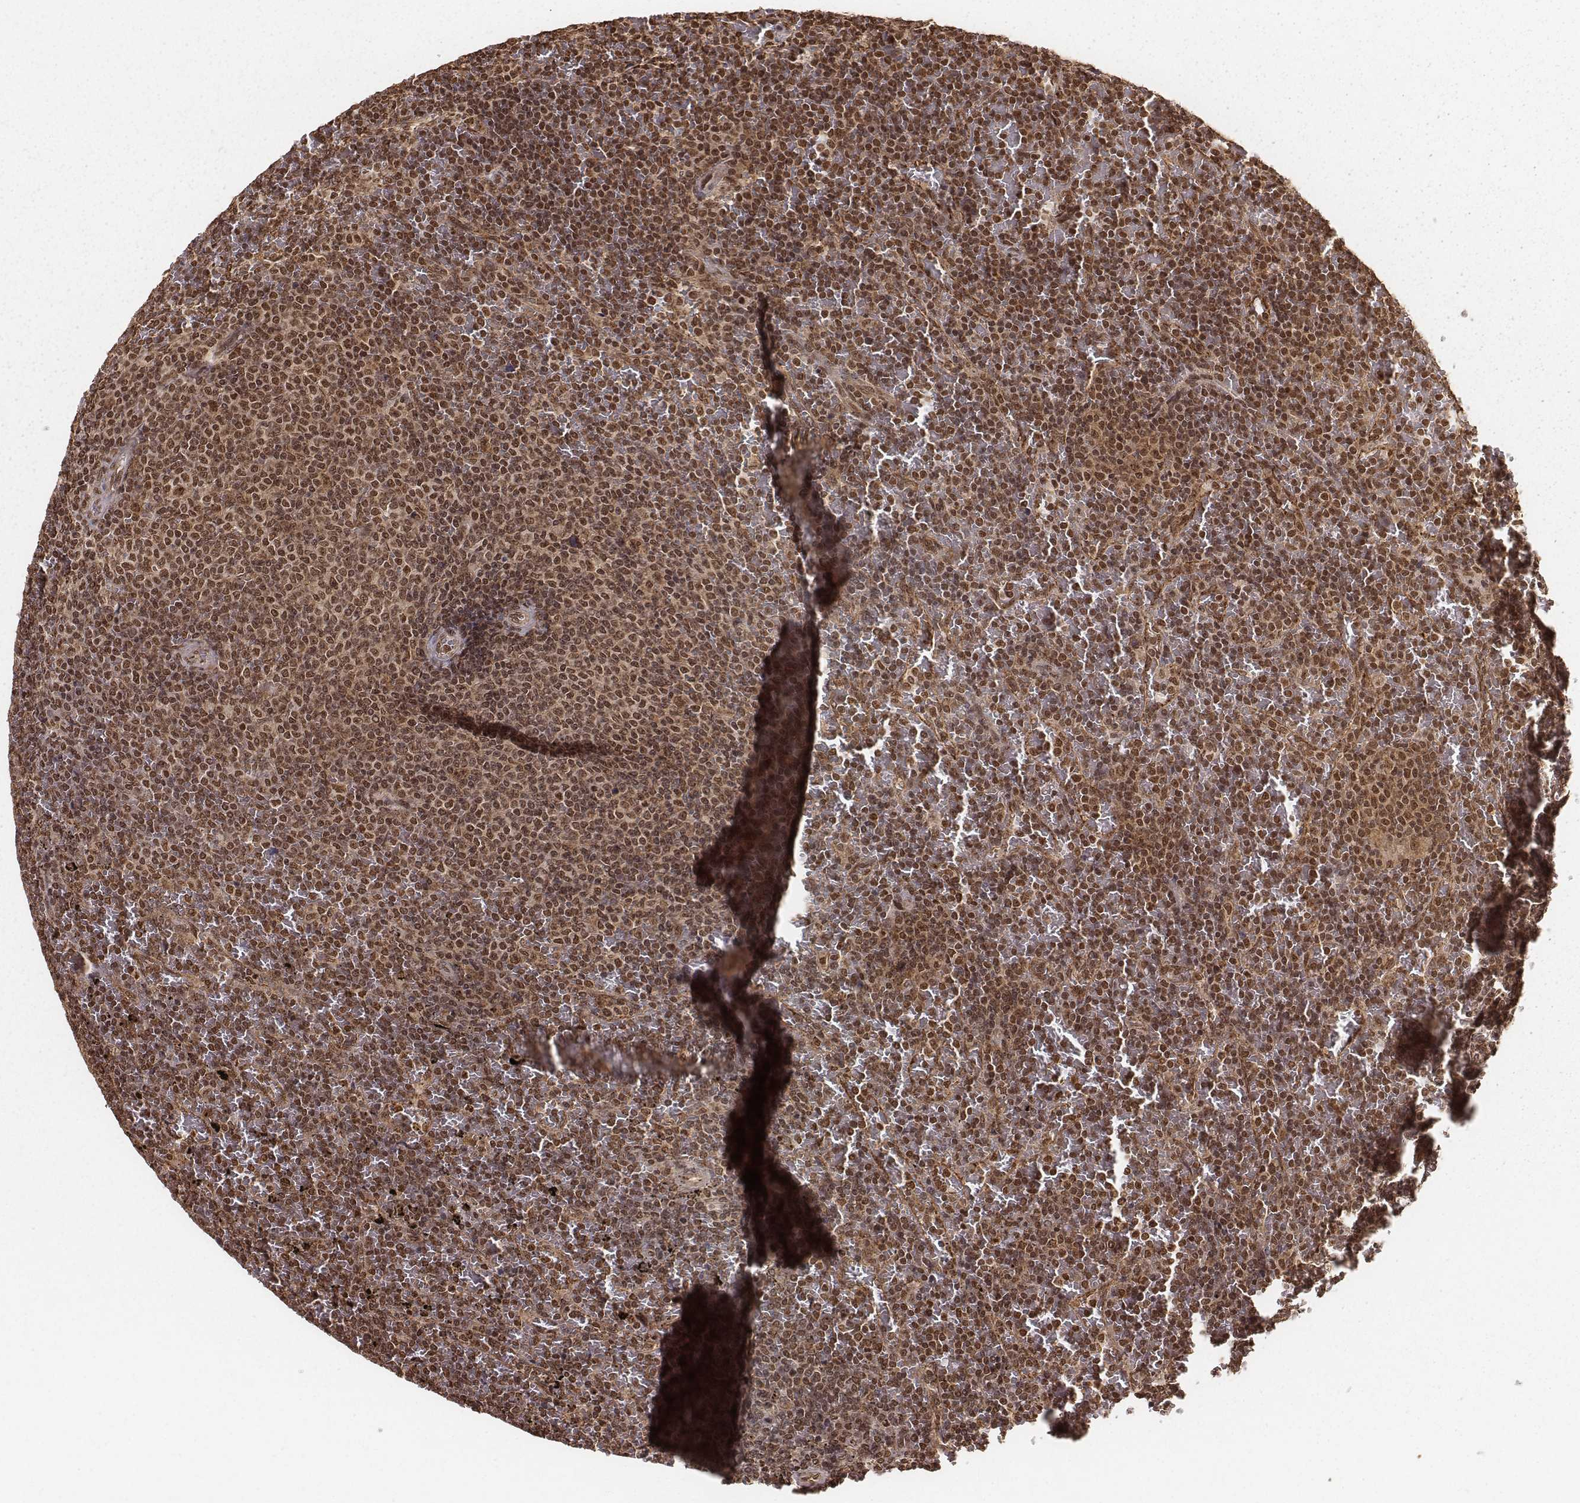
{"staining": {"intensity": "moderate", "quantity": ">75%", "location": "cytoplasmic/membranous,nuclear"}, "tissue": "lymphoma", "cell_type": "Tumor cells", "image_type": "cancer", "snomed": [{"axis": "morphology", "description": "Malignant lymphoma, non-Hodgkin's type, Low grade"}, {"axis": "topography", "description": "Spleen"}], "caption": "A brown stain highlights moderate cytoplasmic/membranous and nuclear expression of a protein in low-grade malignant lymphoma, non-Hodgkin's type tumor cells.", "gene": "NFX1", "patient": {"sex": "female", "age": 77}}